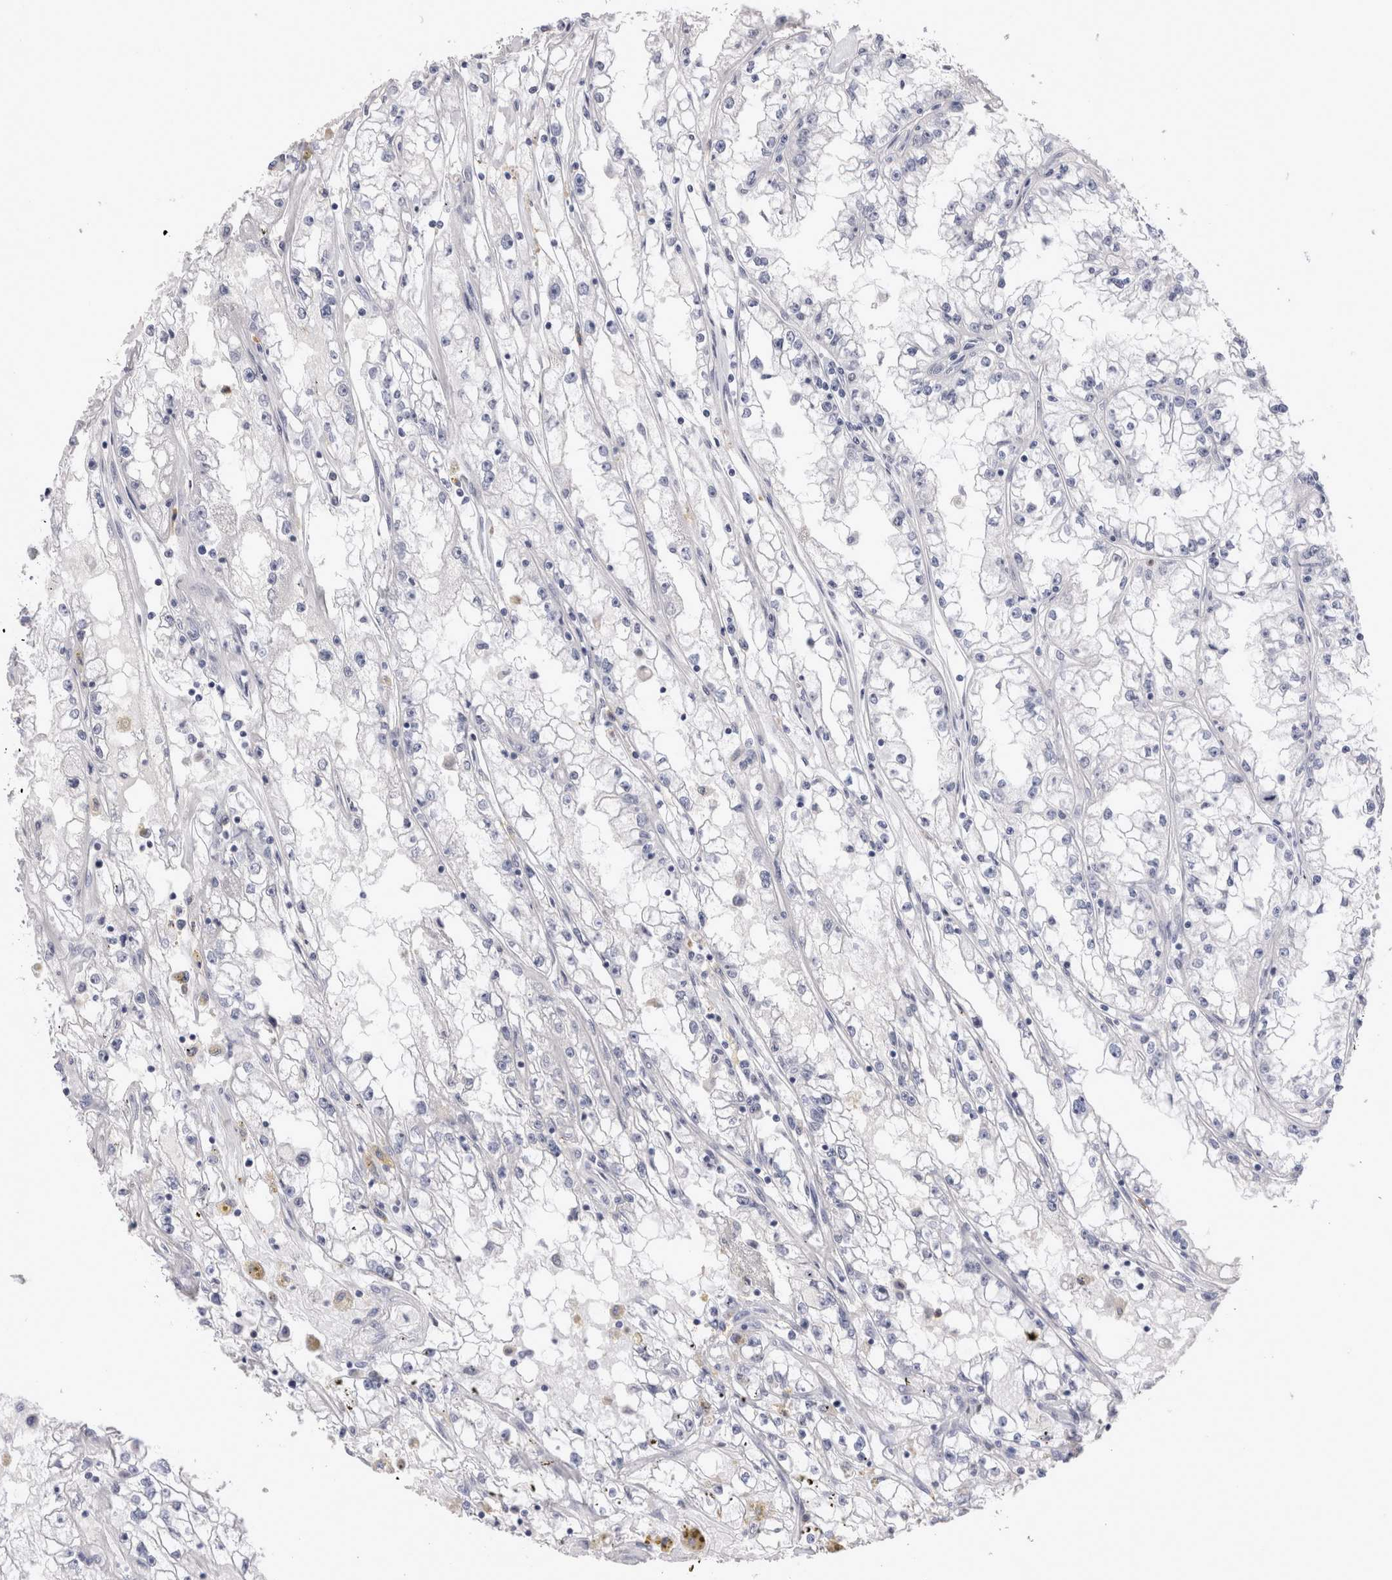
{"staining": {"intensity": "negative", "quantity": "none", "location": "none"}, "tissue": "renal cancer", "cell_type": "Tumor cells", "image_type": "cancer", "snomed": [{"axis": "morphology", "description": "Adenocarcinoma, NOS"}, {"axis": "topography", "description": "Kidney"}], "caption": "Tumor cells show no significant protein staining in adenocarcinoma (renal). The staining is performed using DAB brown chromogen with nuclei counter-stained in using hematoxylin.", "gene": "RBM6", "patient": {"sex": "male", "age": 56}}